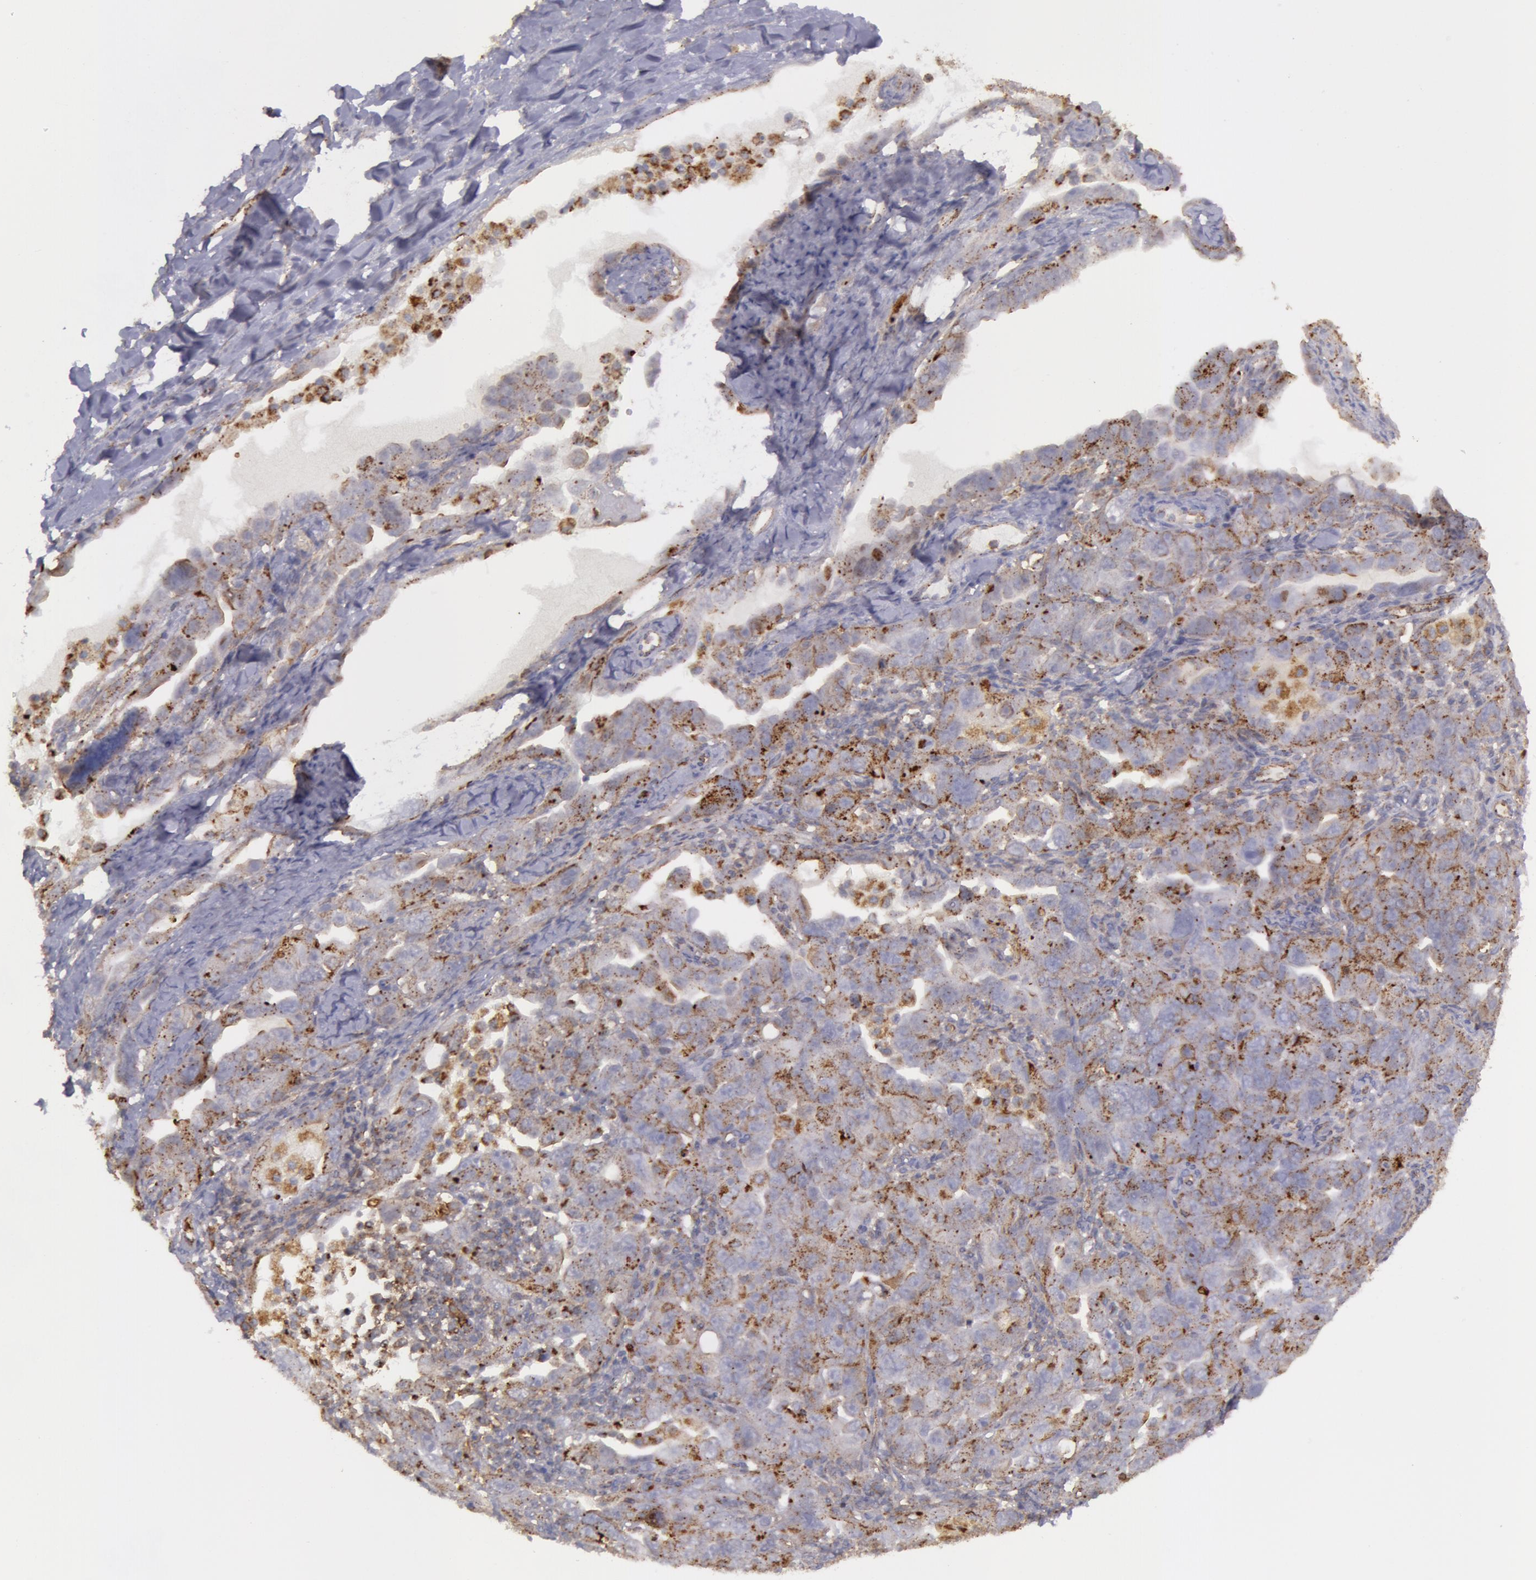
{"staining": {"intensity": "moderate", "quantity": ">75%", "location": "cytoplasmic/membranous"}, "tissue": "ovarian cancer", "cell_type": "Tumor cells", "image_type": "cancer", "snomed": [{"axis": "morphology", "description": "Cystadenocarcinoma, serous, NOS"}, {"axis": "topography", "description": "Ovary"}], "caption": "DAB immunohistochemical staining of serous cystadenocarcinoma (ovarian) exhibits moderate cytoplasmic/membranous protein expression in about >75% of tumor cells.", "gene": "FLOT2", "patient": {"sex": "female", "age": 66}}